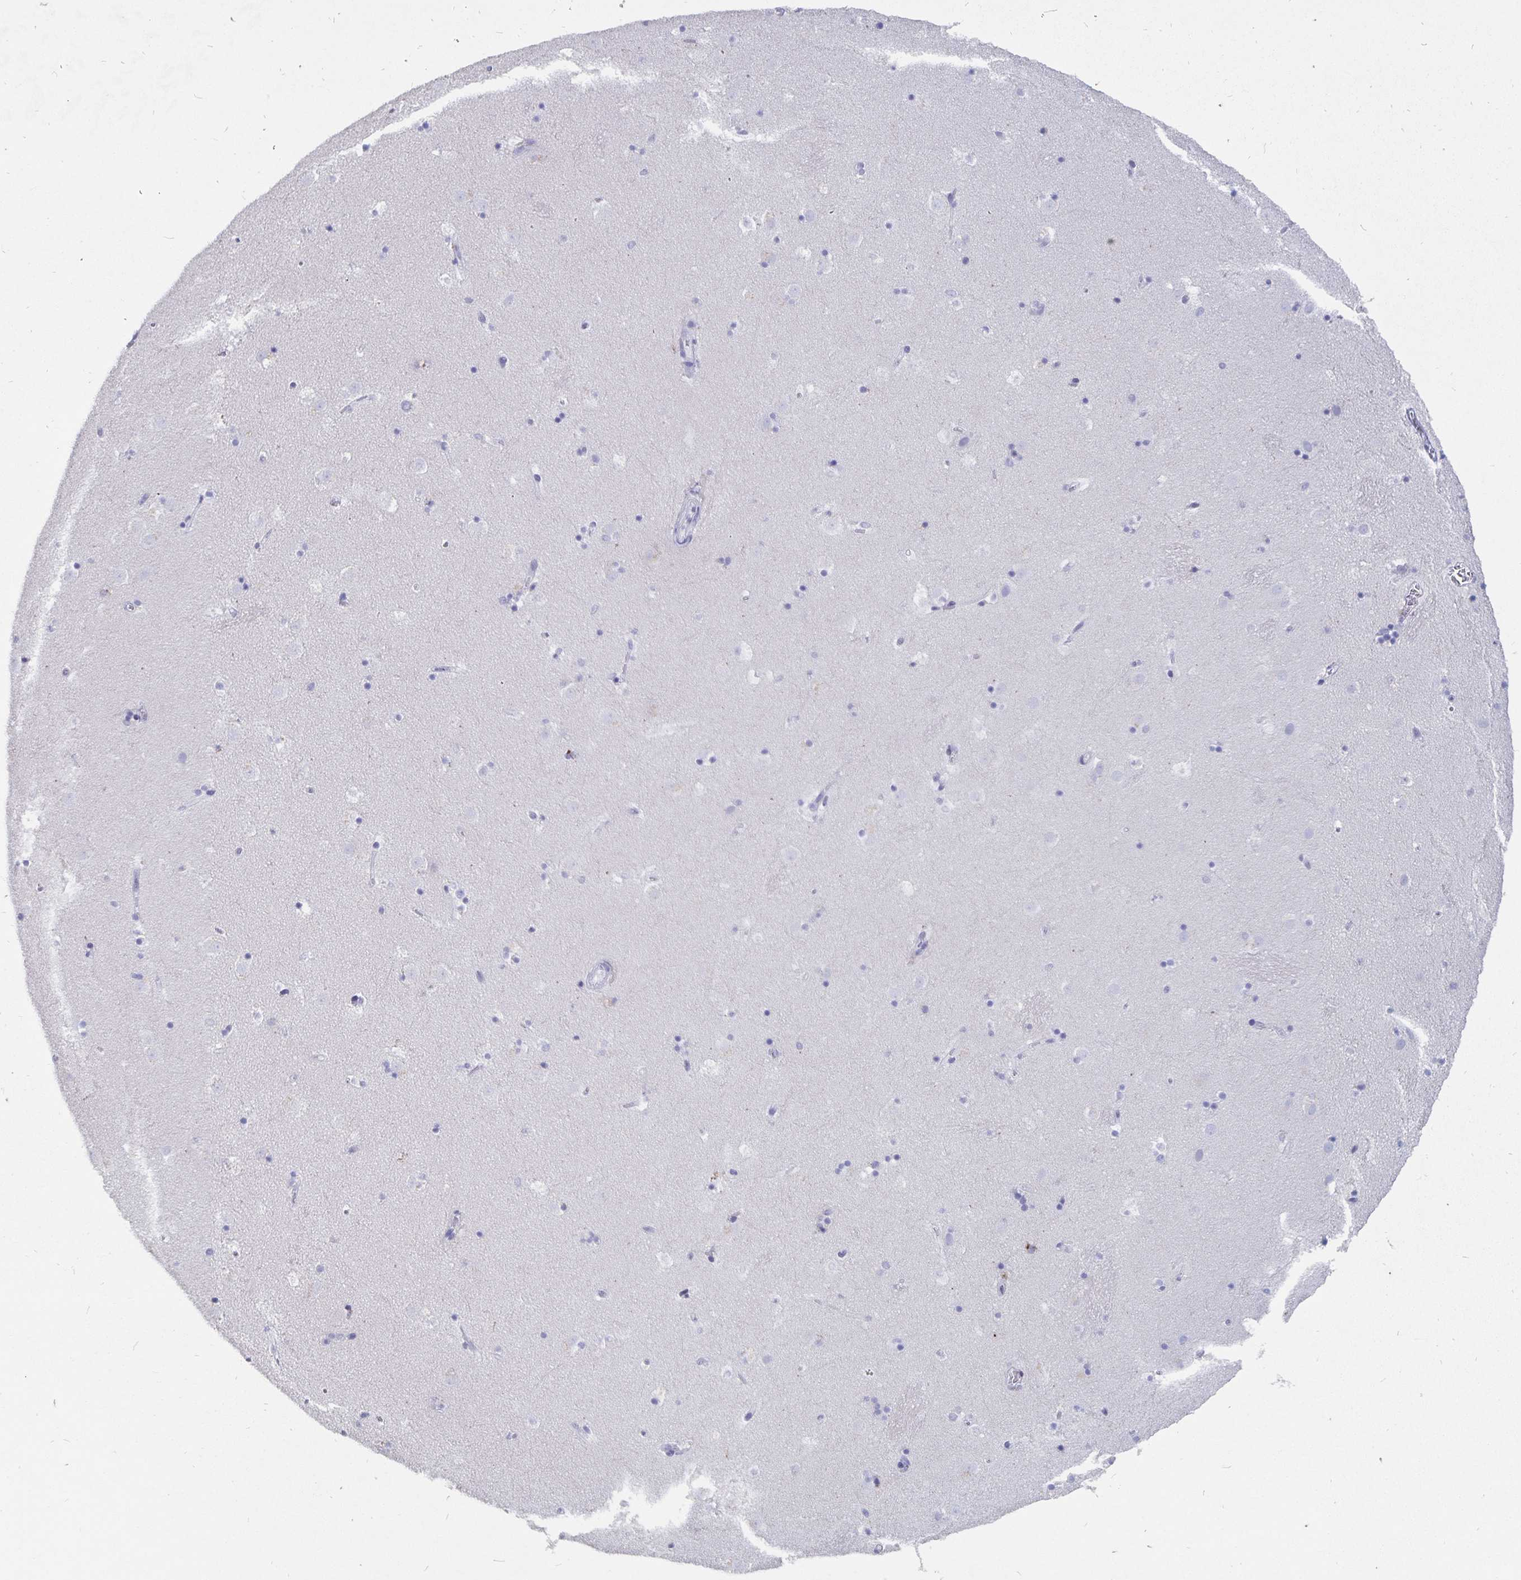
{"staining": {"intensity": "negative", "quantity": "none", "location": "none"}, "tissue": "caudate", "cell_type": "Glial cells", "image_type": "normal", "snomed": [{"axis": "morphology", "description": "Normal tissue, NOS"}, {"axis": "topography", "description": "Lateral ventricle wall"}], "caption": "DAB (3,3'-diaminobenzidine) immunohistochemical staining of unremarkable human caudate exhibits no significant expression in glial cells.", "gene": "SMOC1", "patient": {"sex": "male", "age": 37}}